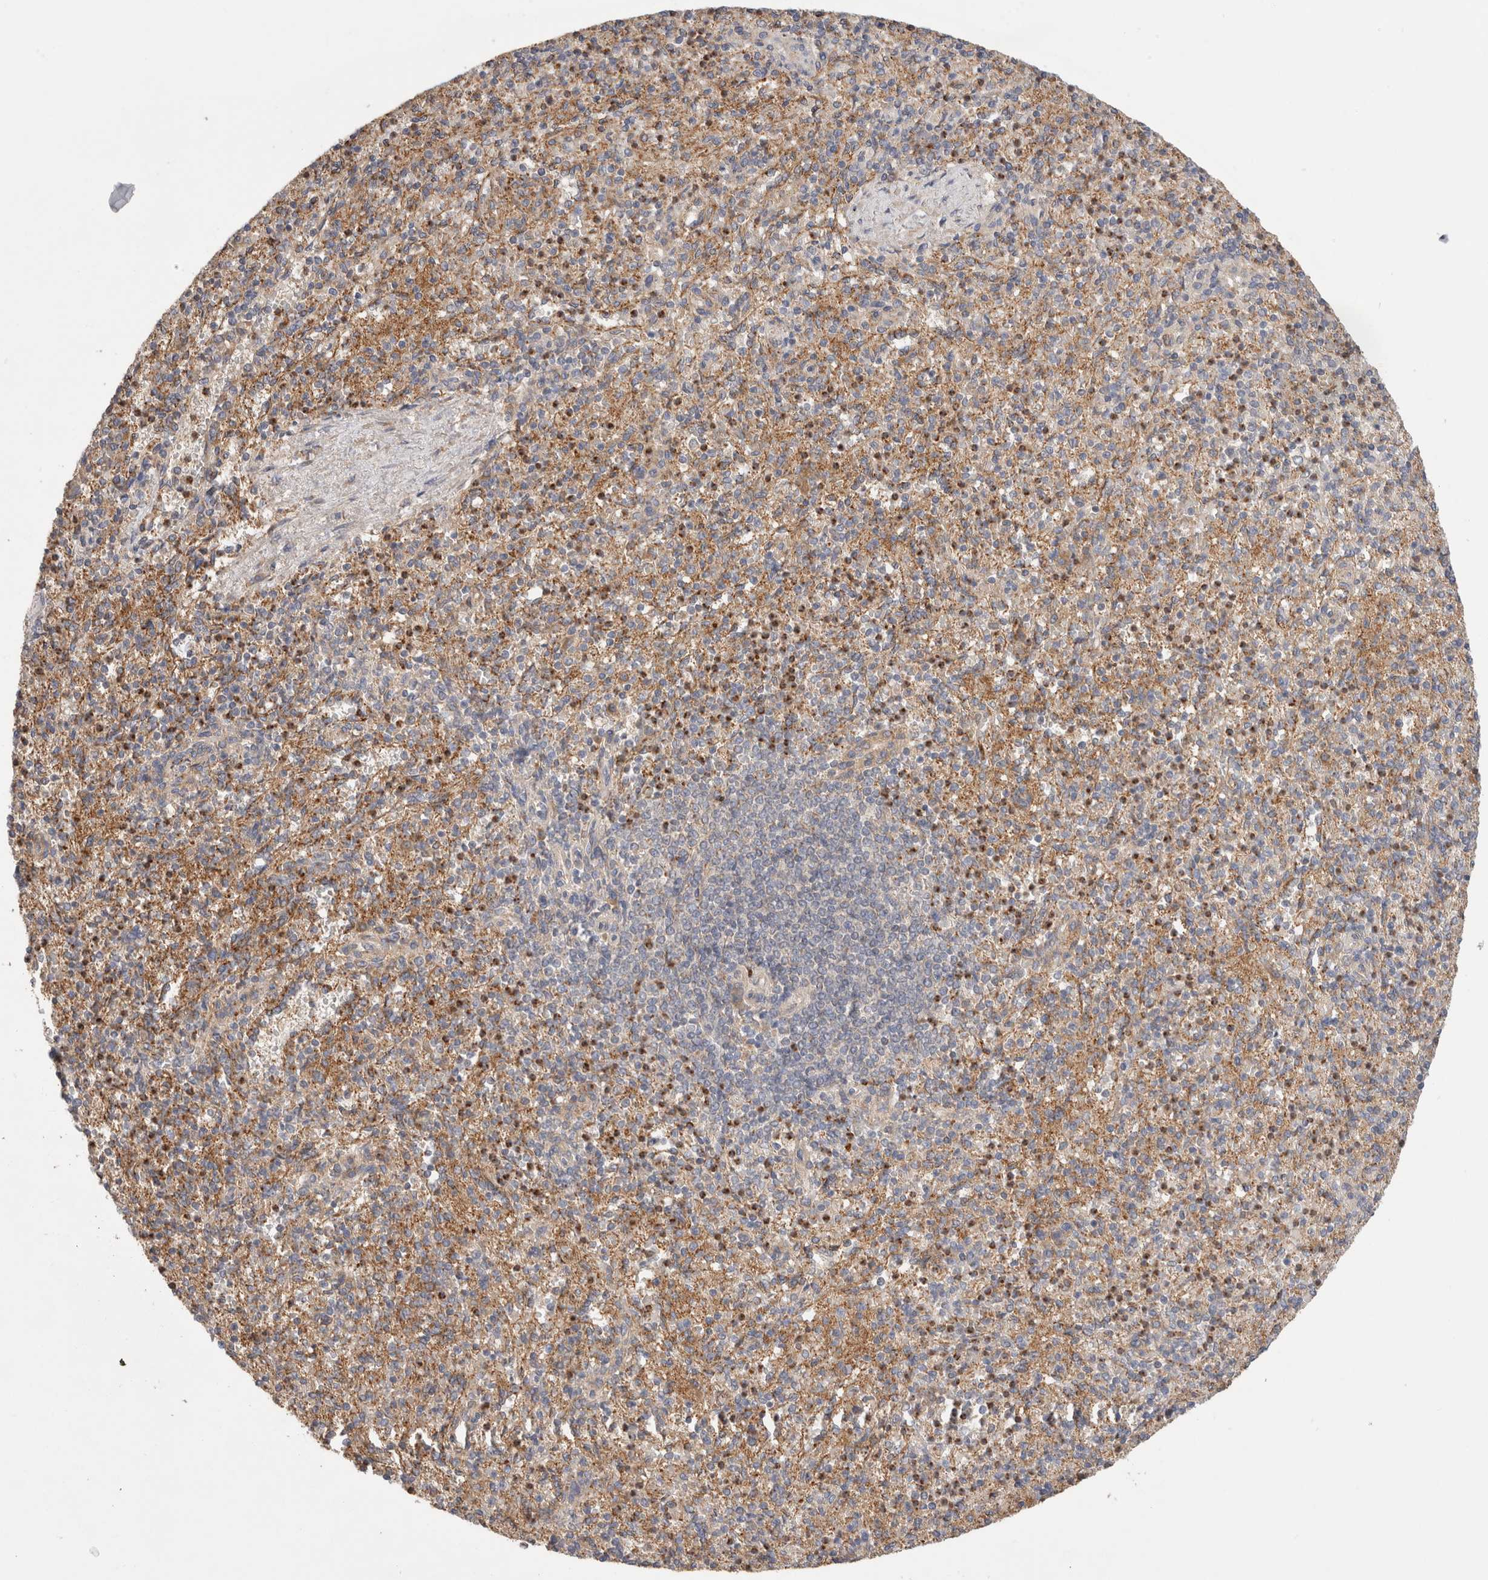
{"staining": {"intensity": "moderate", "quantity": "25%-75%", "location": "cytoplasmic/membranous"}, "tissue": "spleen", "cell_type": "Cells in red pulp", "image_type": "normal", "snomed": [{"axis": "morphology", "description": "Normal tissue, NOS"}, {"axis": "topography", "description": "Spleen"}], "caption": "The photomicrograph shows staining of normal spleen, revealing moderate cytoplasmic/membranous protein staining (brown color) within cells in red pulp. (DAB IHC with brightfield microscopy, high magnification).", "gene": "C8orf44", "patient": {"sex": "female", "age": 74}}